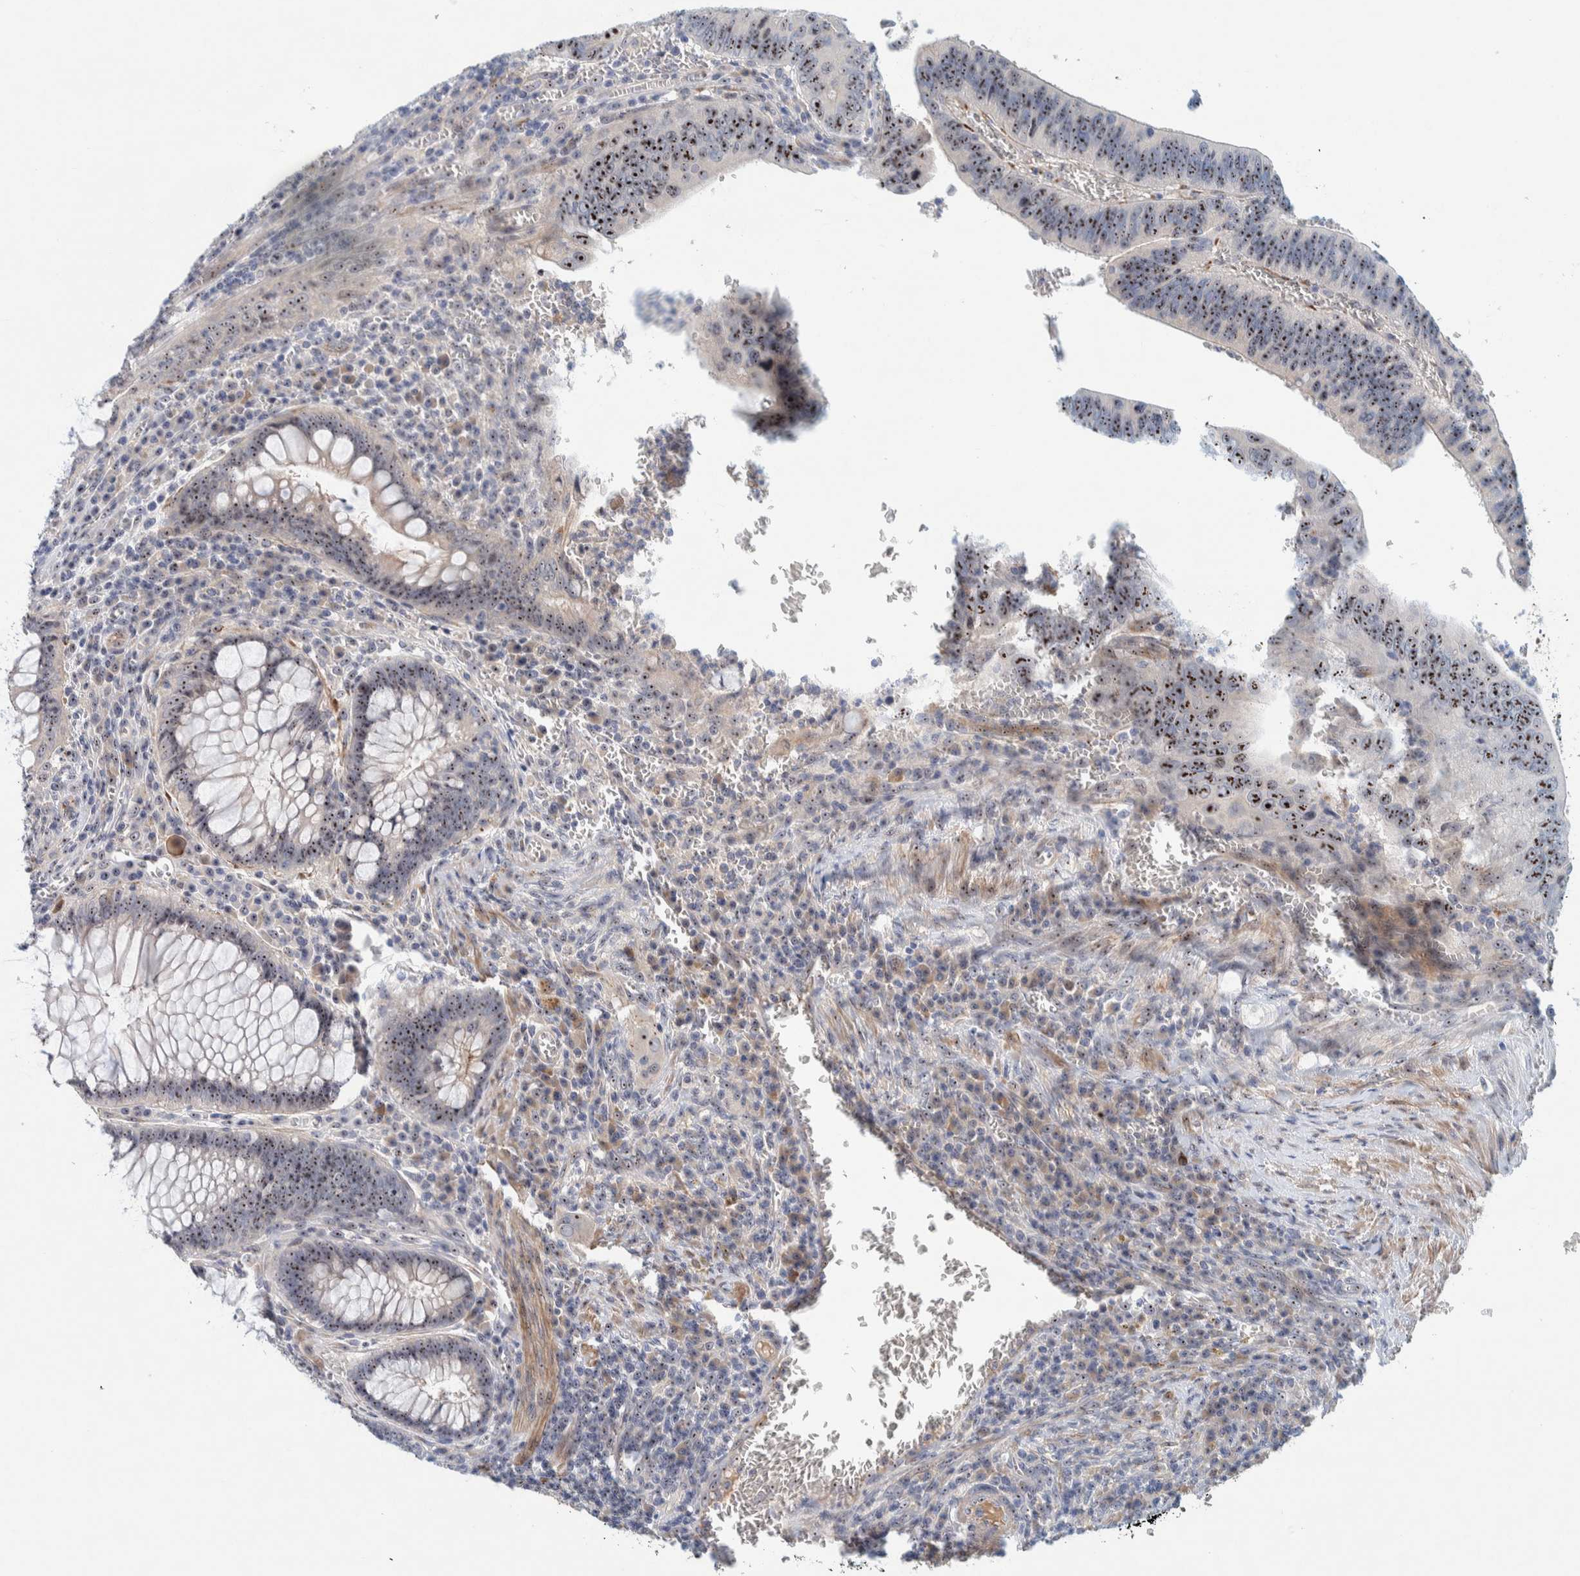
{"staining": {"intensity": "strong", "quantity": ">75%", "location": "nuclear"}, "tissue": "colorectal cancer", "cell_type": "Tumor cells", "image_type": "cancer", "snomed": [{"axis": "morphology", "description": "Inflammation, NOS"}, {"axis": "morphology", "description": "Adenocarcinoma, NOS"}, {"axis": "topography", "description": "Colon"}], "caption": "A high-resolution image shows immunohistochemistry staining of colorectal adenocarcinoma, which shows strong nuclear expression in about >75% of tumor cells.", "gene": "NOL11", "patient": {"sex": "male", "age": 72}}